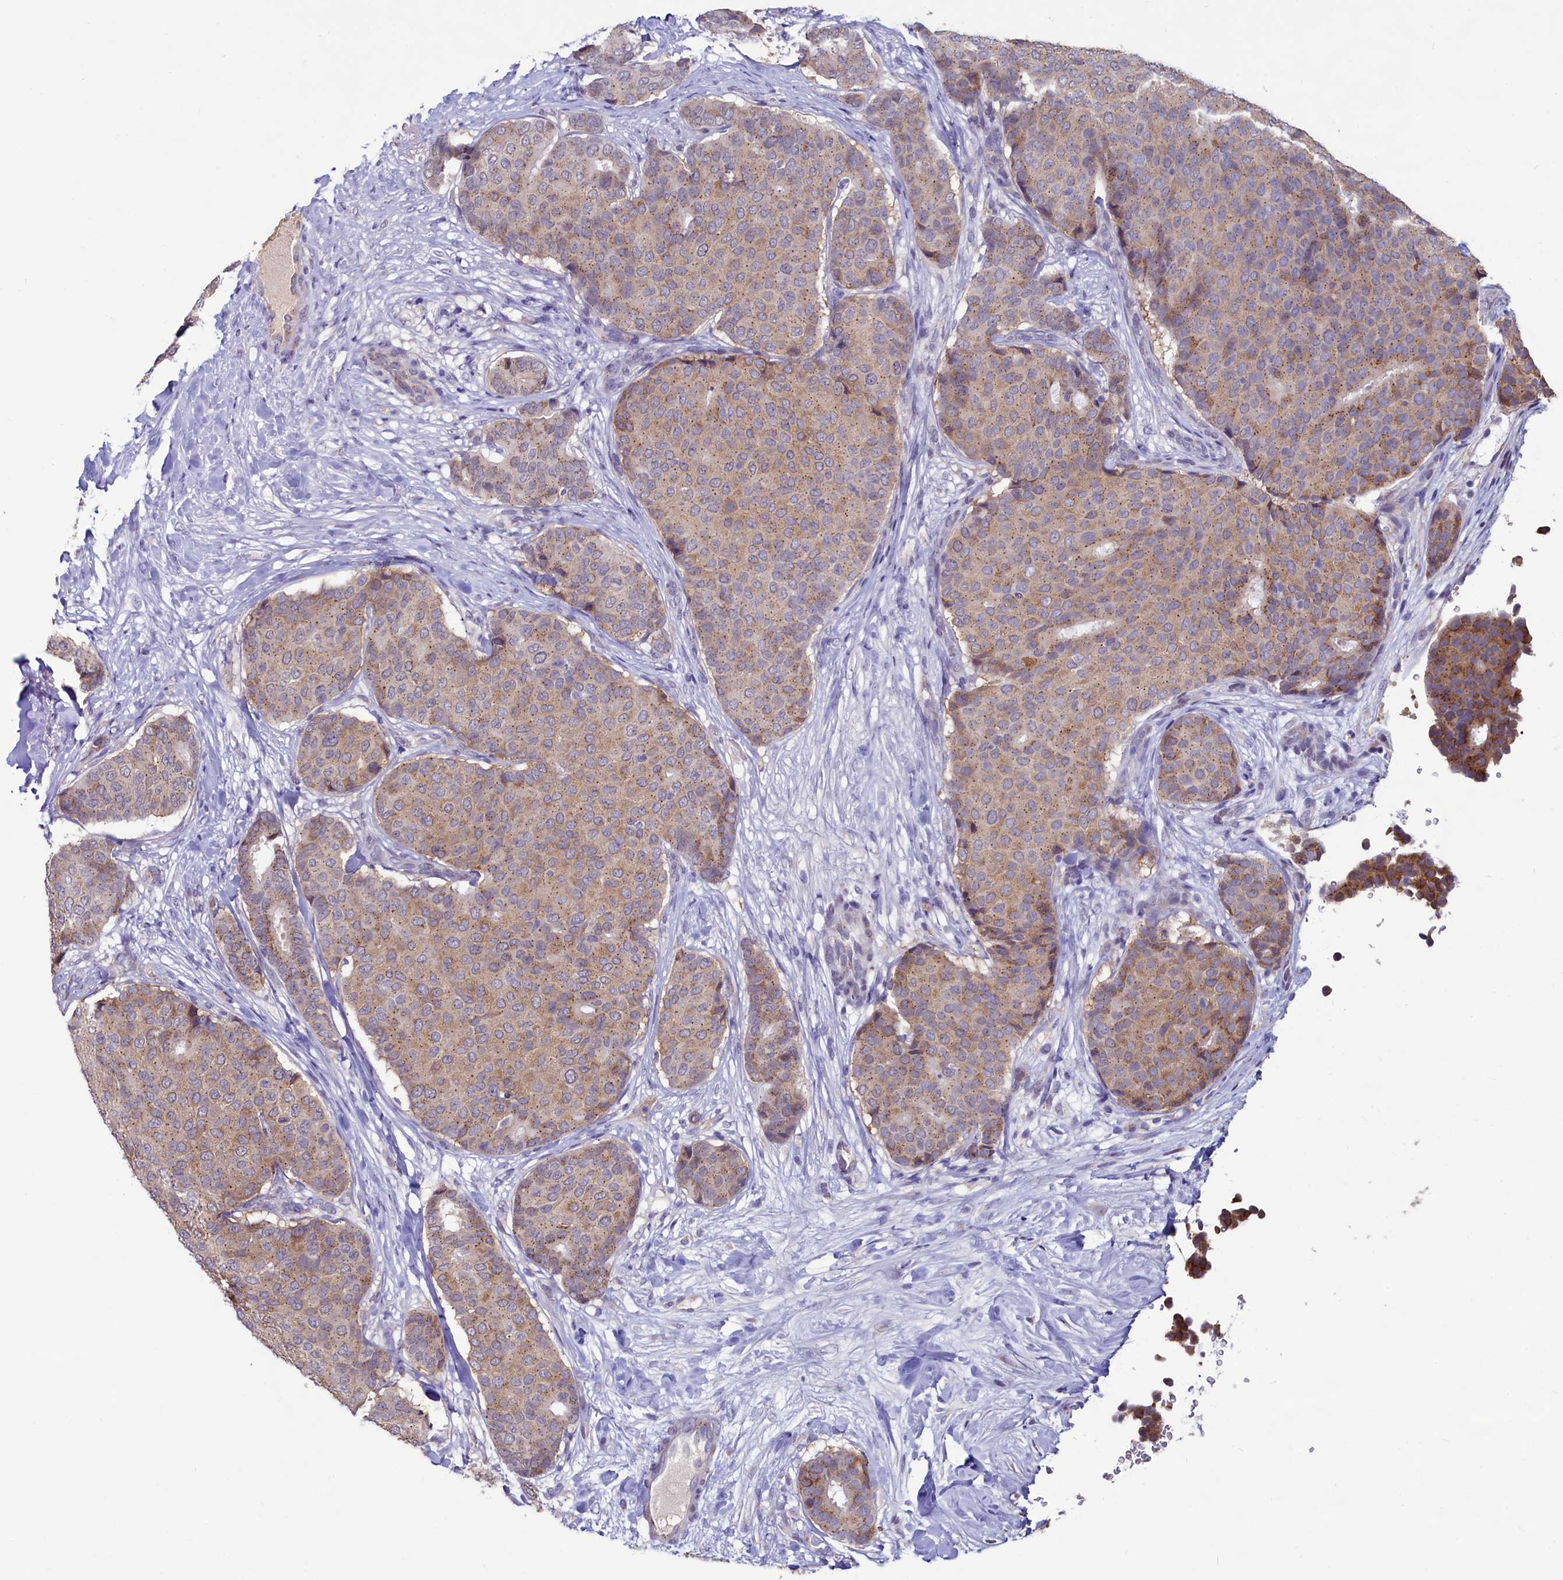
{"staining": {"intensity": "moderate", "quantity": ">75%", "location": "cytoplasmic/membranous"}, "tissue": "breast cancer", "cell_type": "Tumor cells", "image_type": "cancer", "snomed": [{"axis": "morphology", "description": "Duct carcinoma"}, {"axis": "topography", "description": "Breast"}], "caption": "Breast intraductal carcinoma stained for a protein displays moderate cytoplasmic/membranous positivity in tumor cells.", "gene": "SEC24C", "patient": {"sex": "female", "age": 75}}